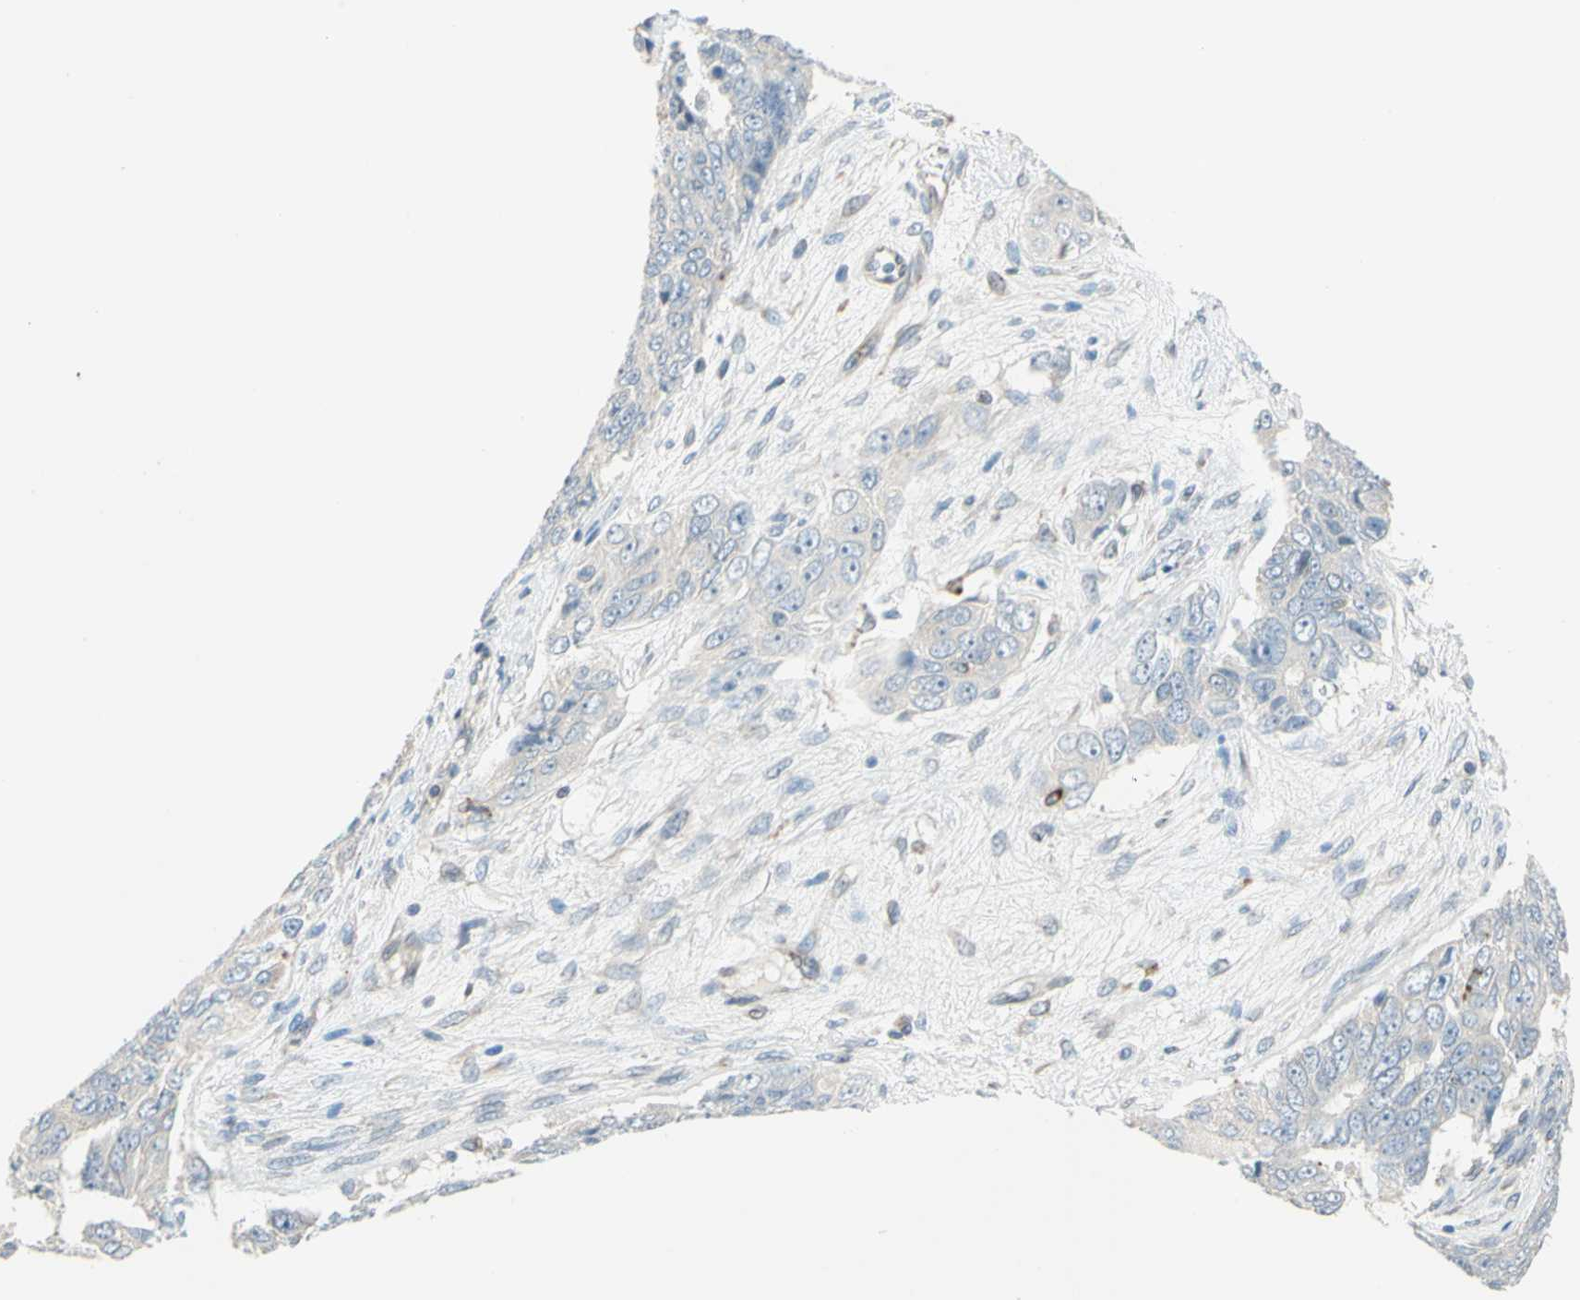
{"staining": {"intensity": "weak", "quantity": ">75%", "location": "cytoplasmic/membranous"}, "tissue": "ovarian cancer", "cell_type": "Tumor cells", "image_type": "cancer", "snomed": [{"axis": "morphology", "description": "Carcinoma, endometroid"}, {"axis": "topography", "description": "Ovary"}], "caption": "Human endometroid carcinoma (ovarian) stained with a brown dye shows weak cytoplasmic/membranous positive staining in approximately >75% of tumor cells.", "gene": "TRAF2", "patient": {"sex": "female", "age": 51}}